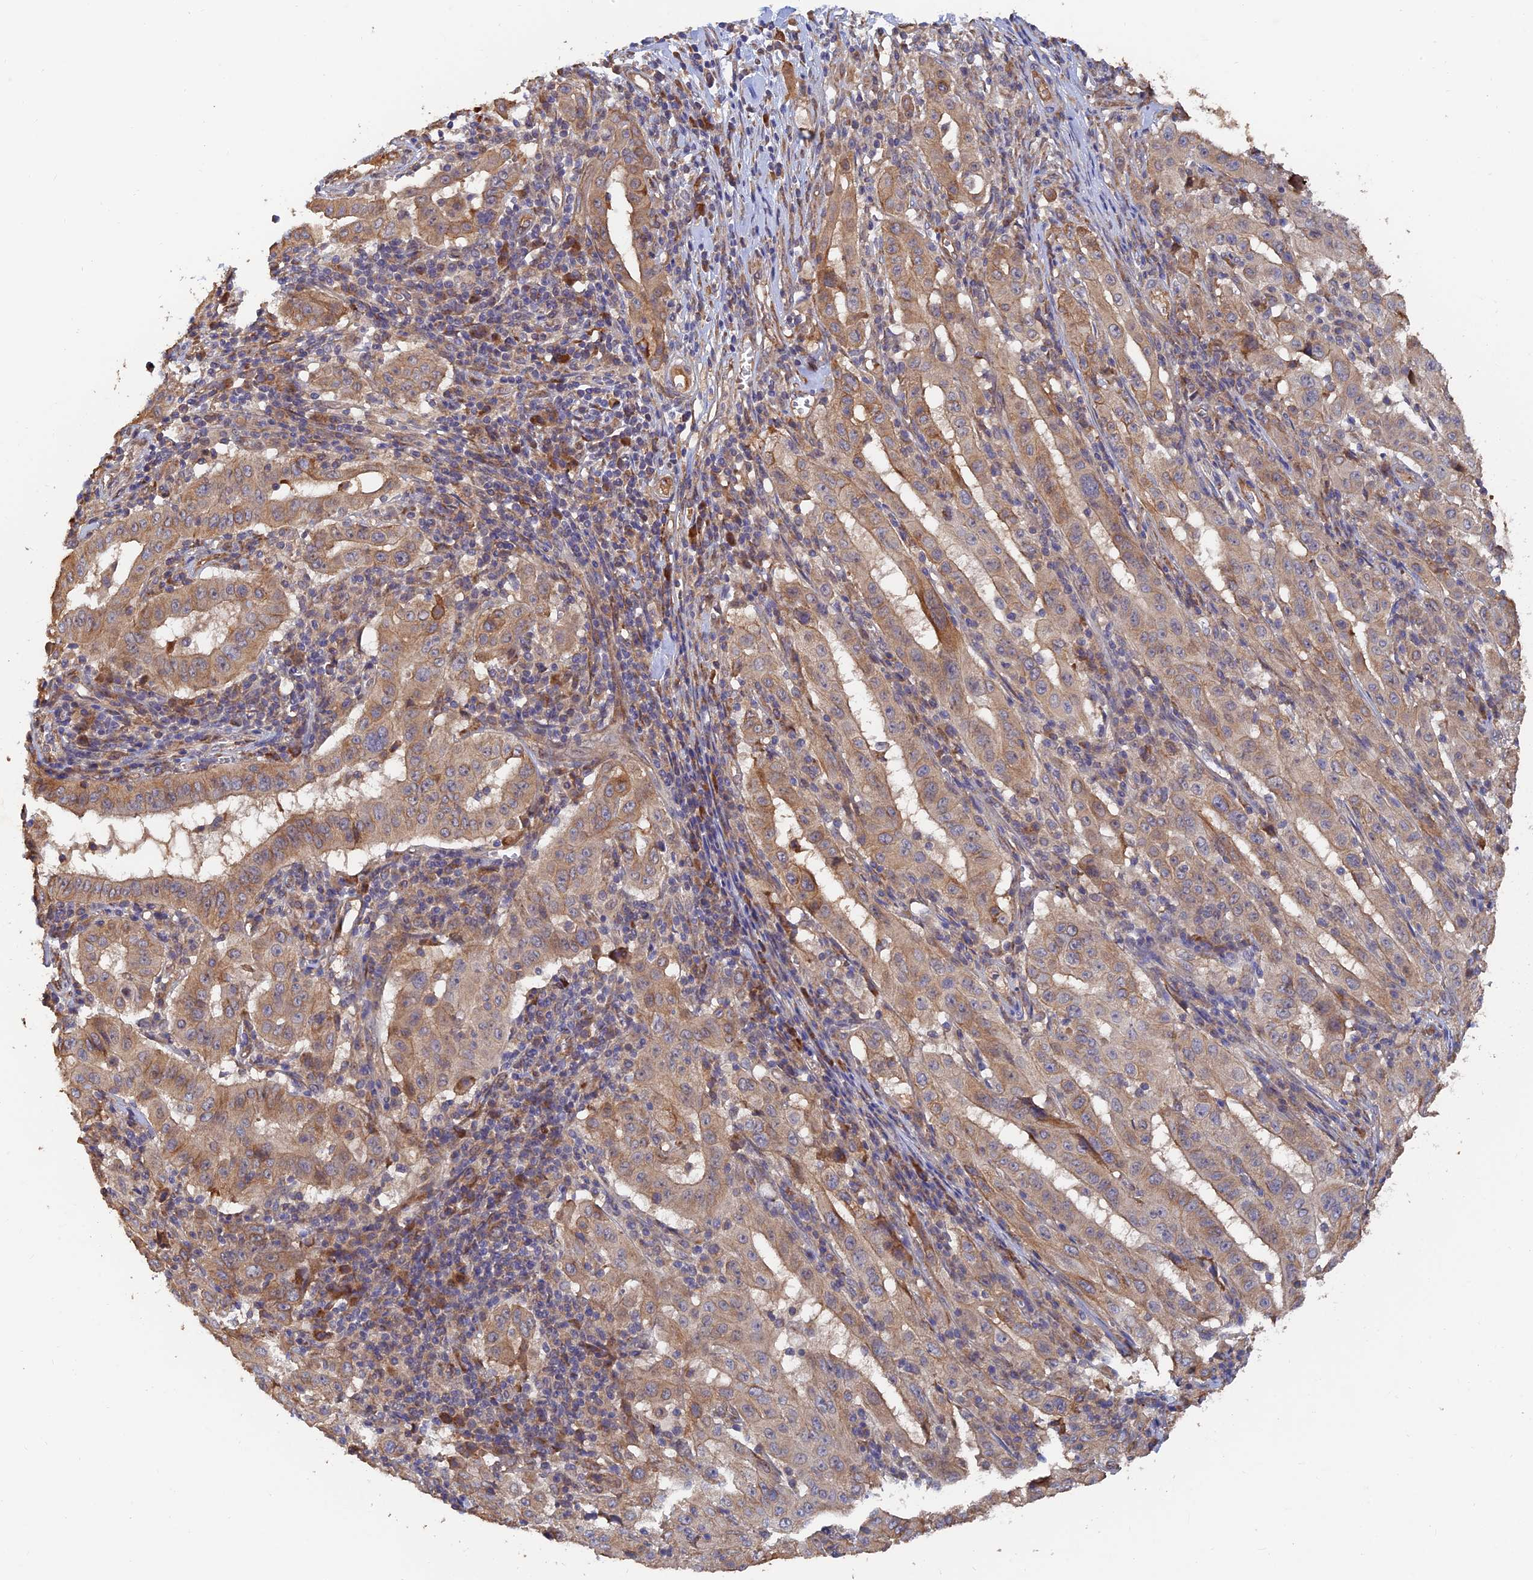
{"staining": {"intensity": "moderate", "quantity": ">75%", "location": "cytoplasmic/membranous"}, "tissue": "pancreatic cancer", "cell_type": "Tumor cells", "image_type": "cancer", "snomed": [{"axis": "morphology", "description": "Adenocarcinoma, NOS"}, {"axis": "topography", "description": "Pancreas"}], "caption": "The photomicrograph exhibits immunohistochemical staining of pancreatic cancer. There is moderate cytoplasmic/membranous positivity is present in about >75% of tumor cells.", "gene": "WBP11", "patient": {"sex": "male", "age": 63}}